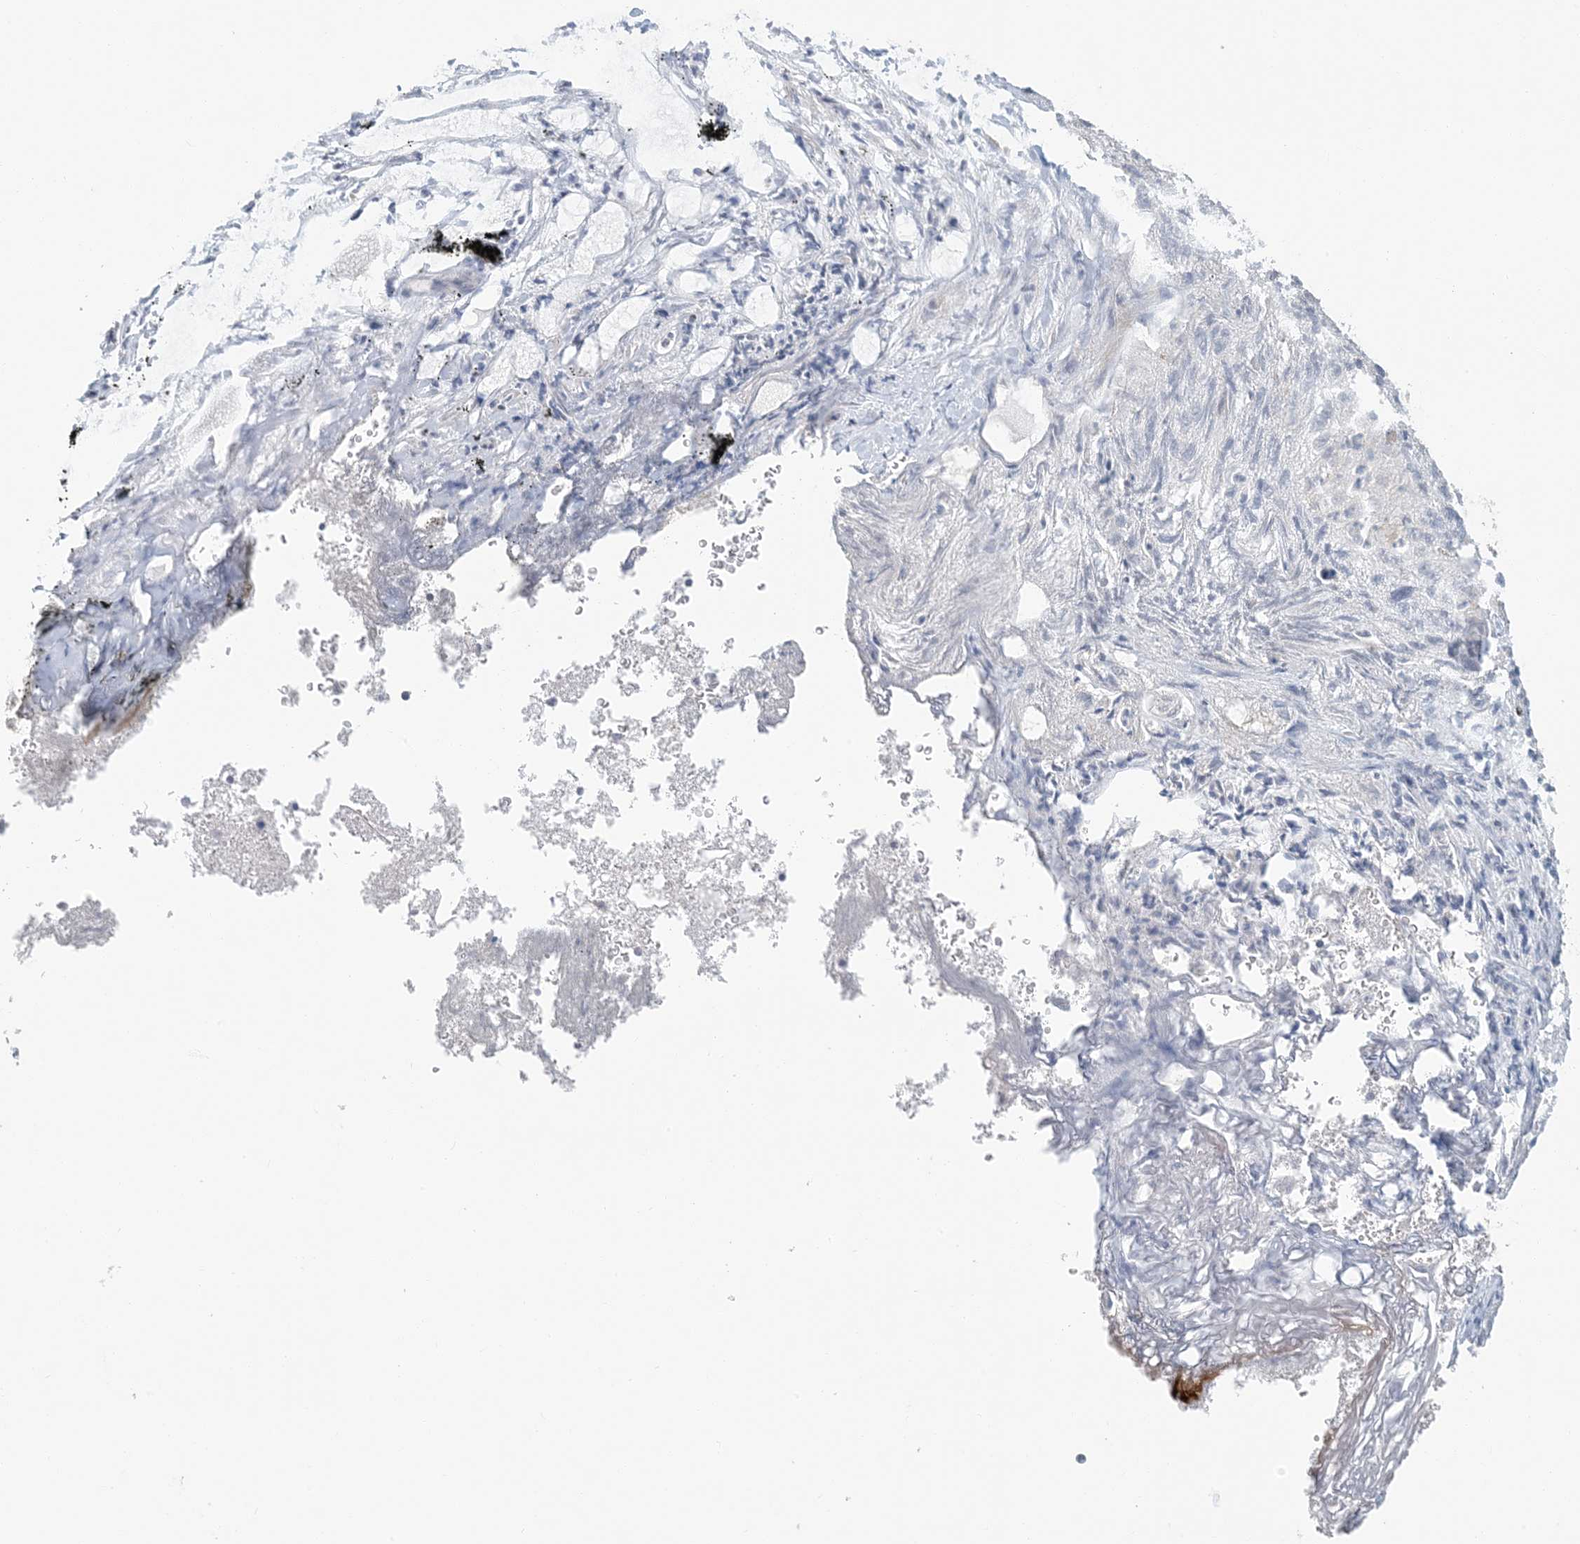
{"staining": {"intensity": "negative", "quantity": "none", "location": "none"}, "tissue": "lung cancer", "cell_type": "Tumor cells", "image_type": "cancer", "snomed": [{"axis": "morphology", "description": "Inflammation, NOS"}, {"axis": "morphology", "description": "Squamous cell carcinoma, NOS"}, {"axis": "topography", "description": "Lymph node"}, {"axis": "topography", "description": "Soft tissue"}, {"axis": "topography", "description": "Lung"}], "caption": "Histopathology image shows no protein staining in tumor cells of lung cancer (squamous cell carcinoma) tissue.", "gene": "ATP13A2", "patient": {"sex": "male", "age": 66}}